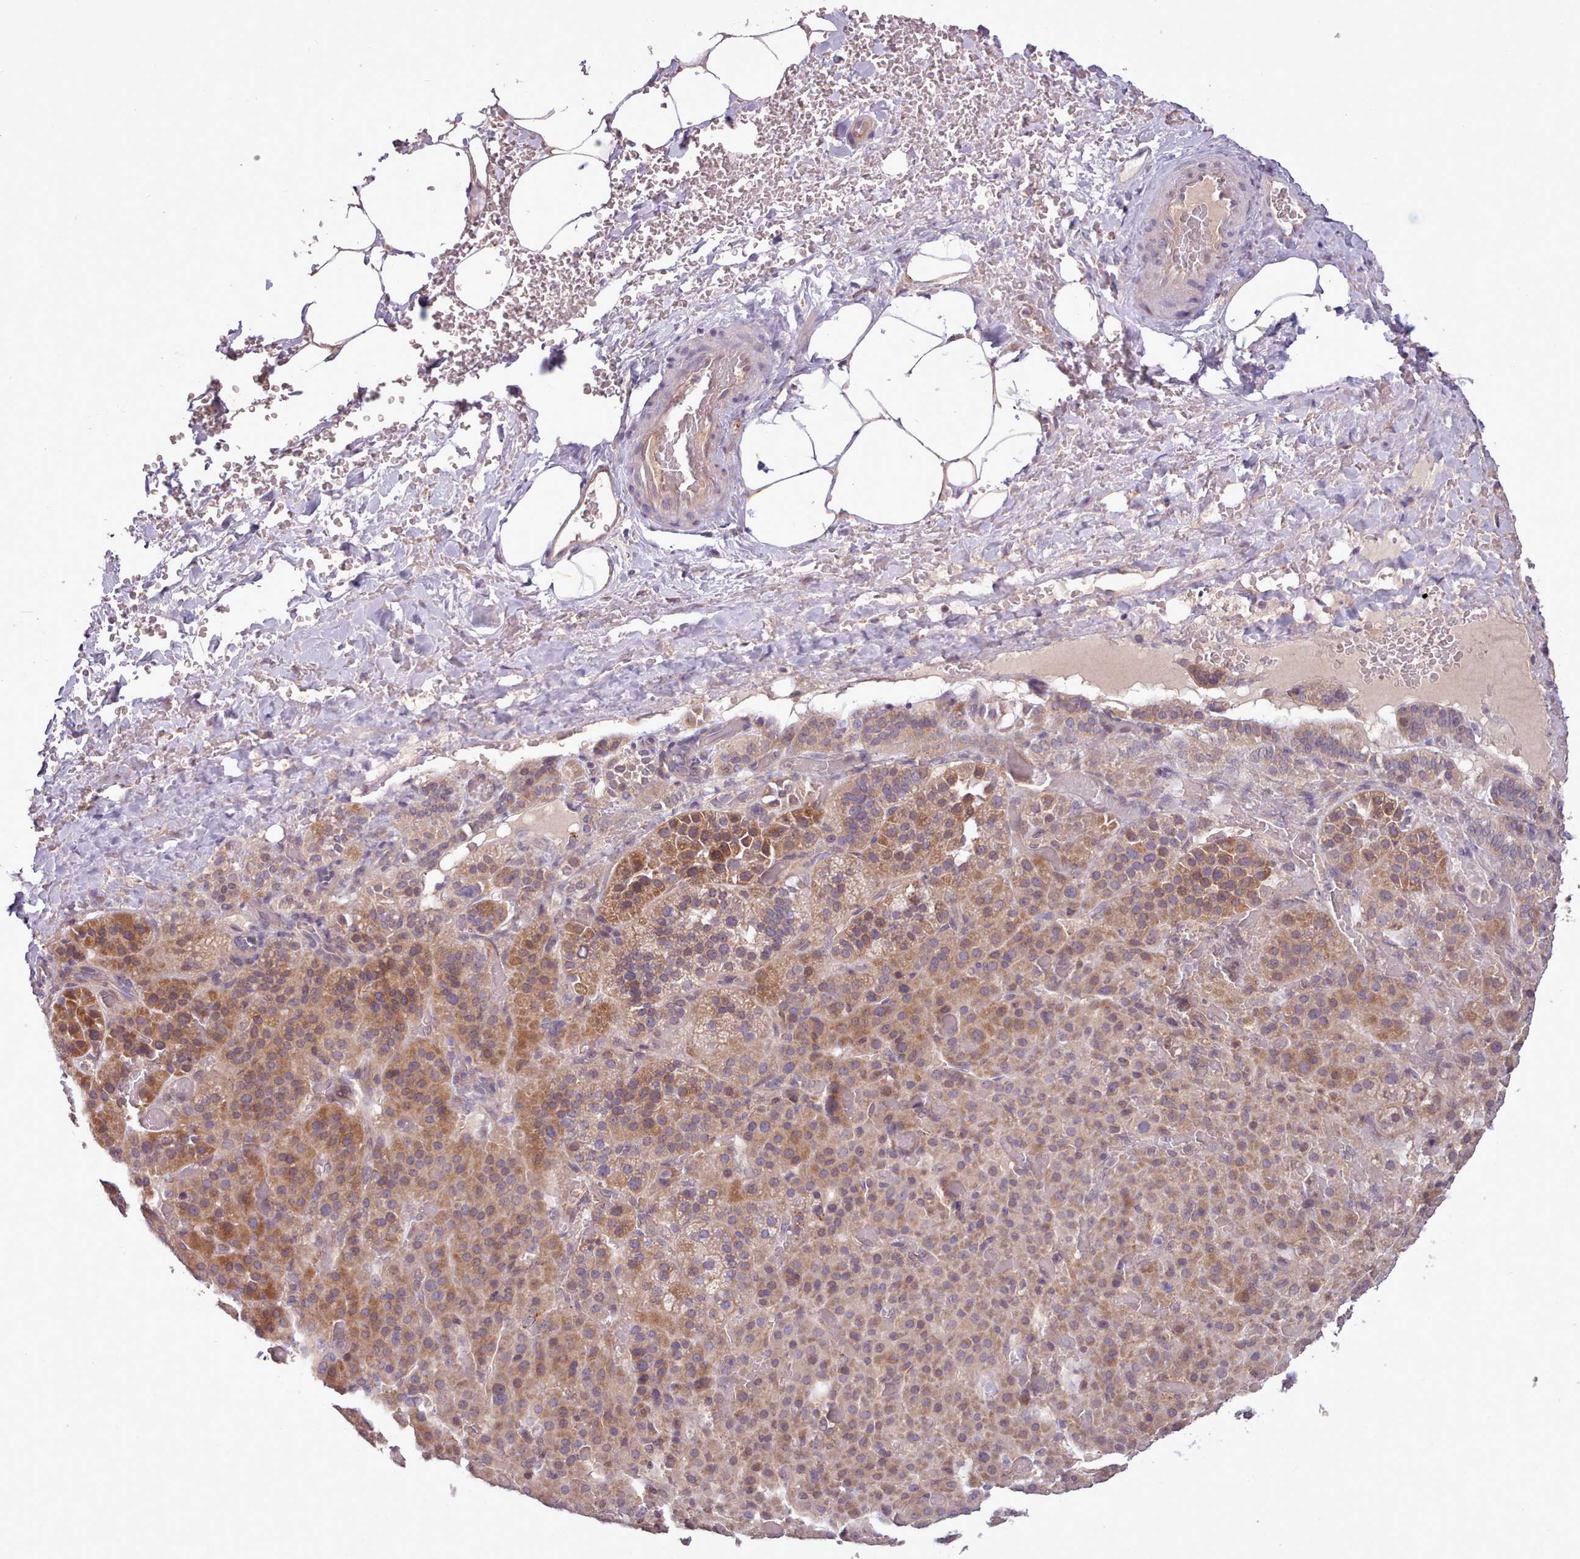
{"staining": {"intensity": "moderate", "quantity": "25%-75%", "location": "cytoplasmic/membranous,nuclear"}, "tissue": "adrenal gland", "cell_type": "Glandular cells", "image_type": "normal", "snomed": [{"axis": "morphology", "description": "Normal tissue, NOS"}, {"axis": "topography", "description": "Adrenal gland"}], "caption": "DAB immunohistochemical staining of normal adrenal gland demonstrates moderate cytoplasmic/membranous,nuclear protein expression in approximately 25%-75% of glandular cells. (DAB (3,3'-diaminobenzidine) IHC, brown staining for protein, blue staining for nuclei).", "gene": "NMRK1", "patient": {"sex": "male", "age": 57}}